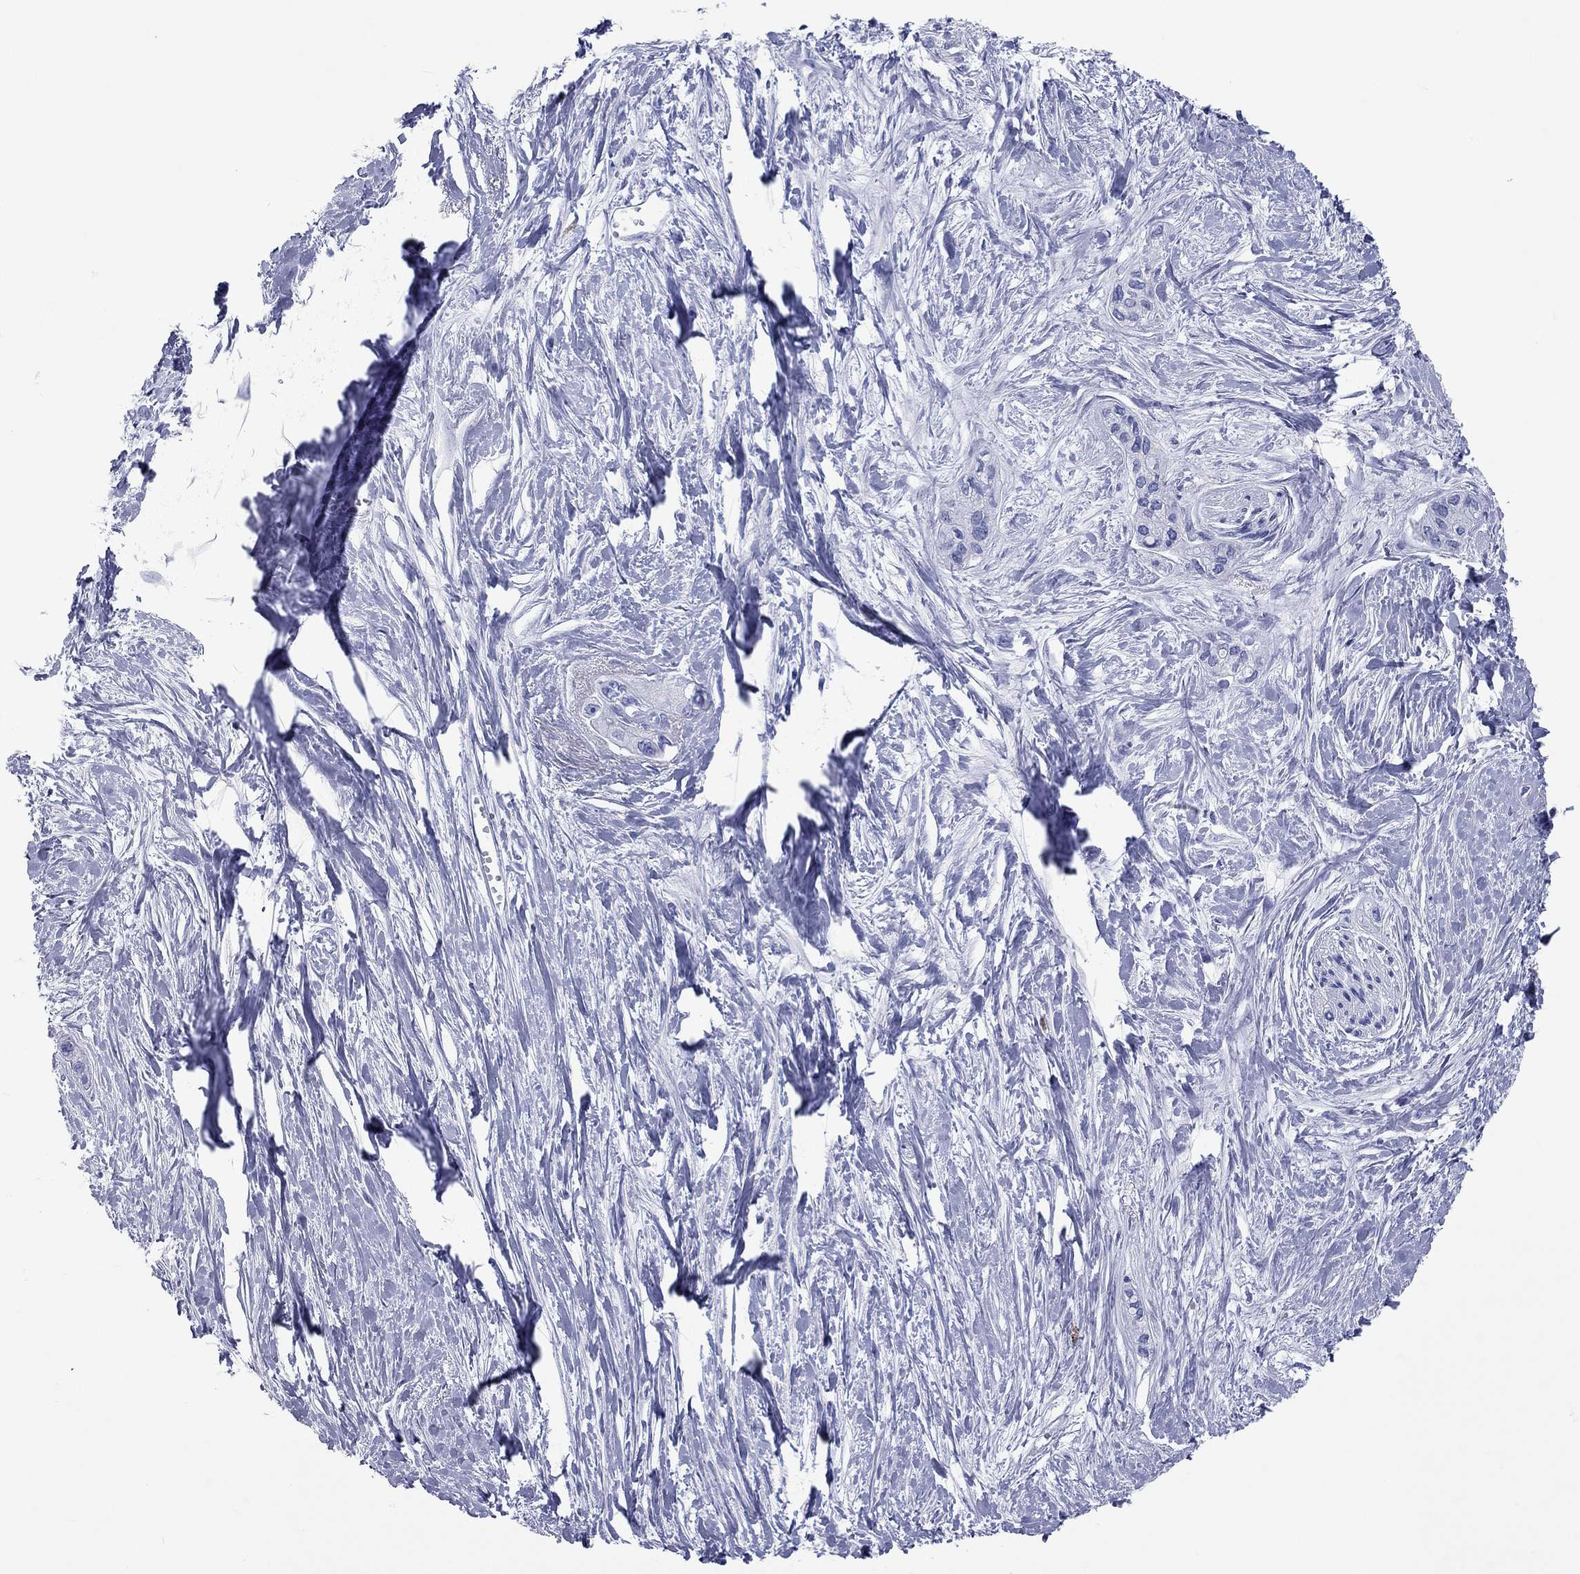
{"staining": {"intensity": "negative", "quantity": "none", "location": "none"}, "tissue": "pancreatic cancer", "cell_type": "Tumor cells", "image_type": "cancer", "snomed": [{"axis": "morphology", "description": "Adenocarcinoma, NOS"}, {"axis": "topography", "description": "Pancreas"}], "caption": "IHC of human pancreatic cancer exhibits no positivity in tumor cells.", "gene": "CCNA1", "patient": {"sex": "female", "age": 50}}